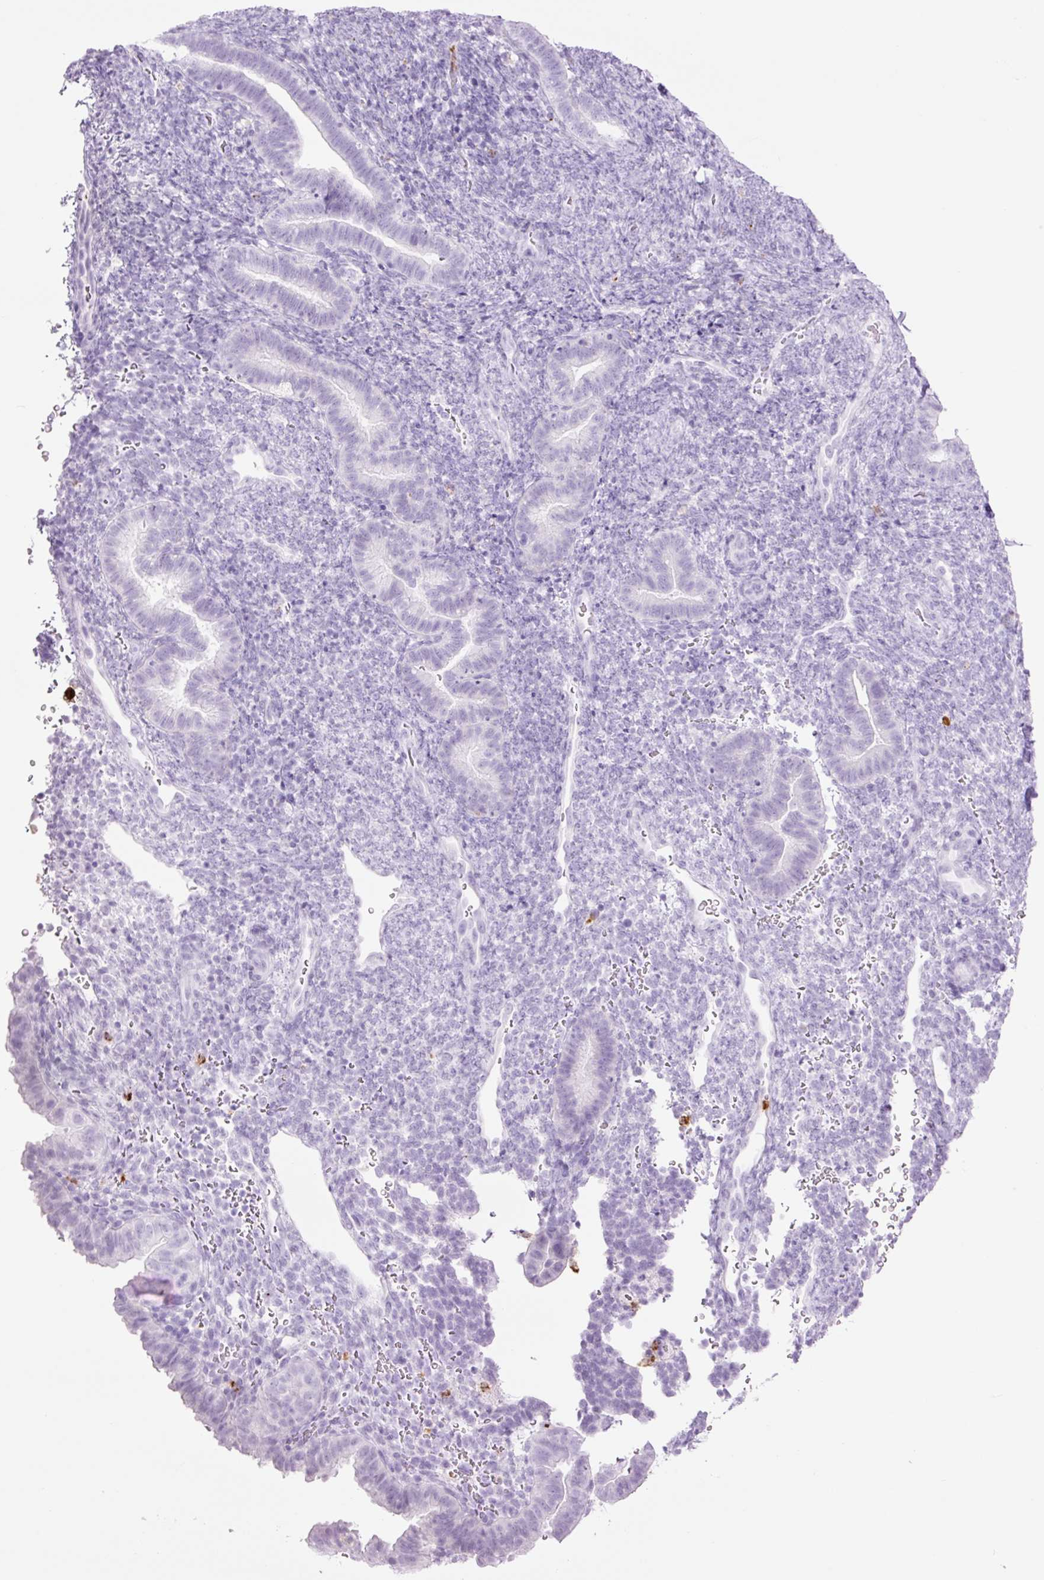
{"staining": {"intensity": "negative", "quantity": "none", "location": "none"}, "tissue": "endometrium", "cell_type": "Cells in endometrial stroma", "image_type": "normal", "snomed": [{"axis": "morphology", "description": "Normal tissue, NOS"}, {"axis": "topography", "description": "Endometrium"}], "caption": "Immunohistochemical staining of benign human endometrium shows no significant positivity in cells in endometrial stroma.", "gene": "LYZ", "patient": {"sex": "female", "age": 34}}